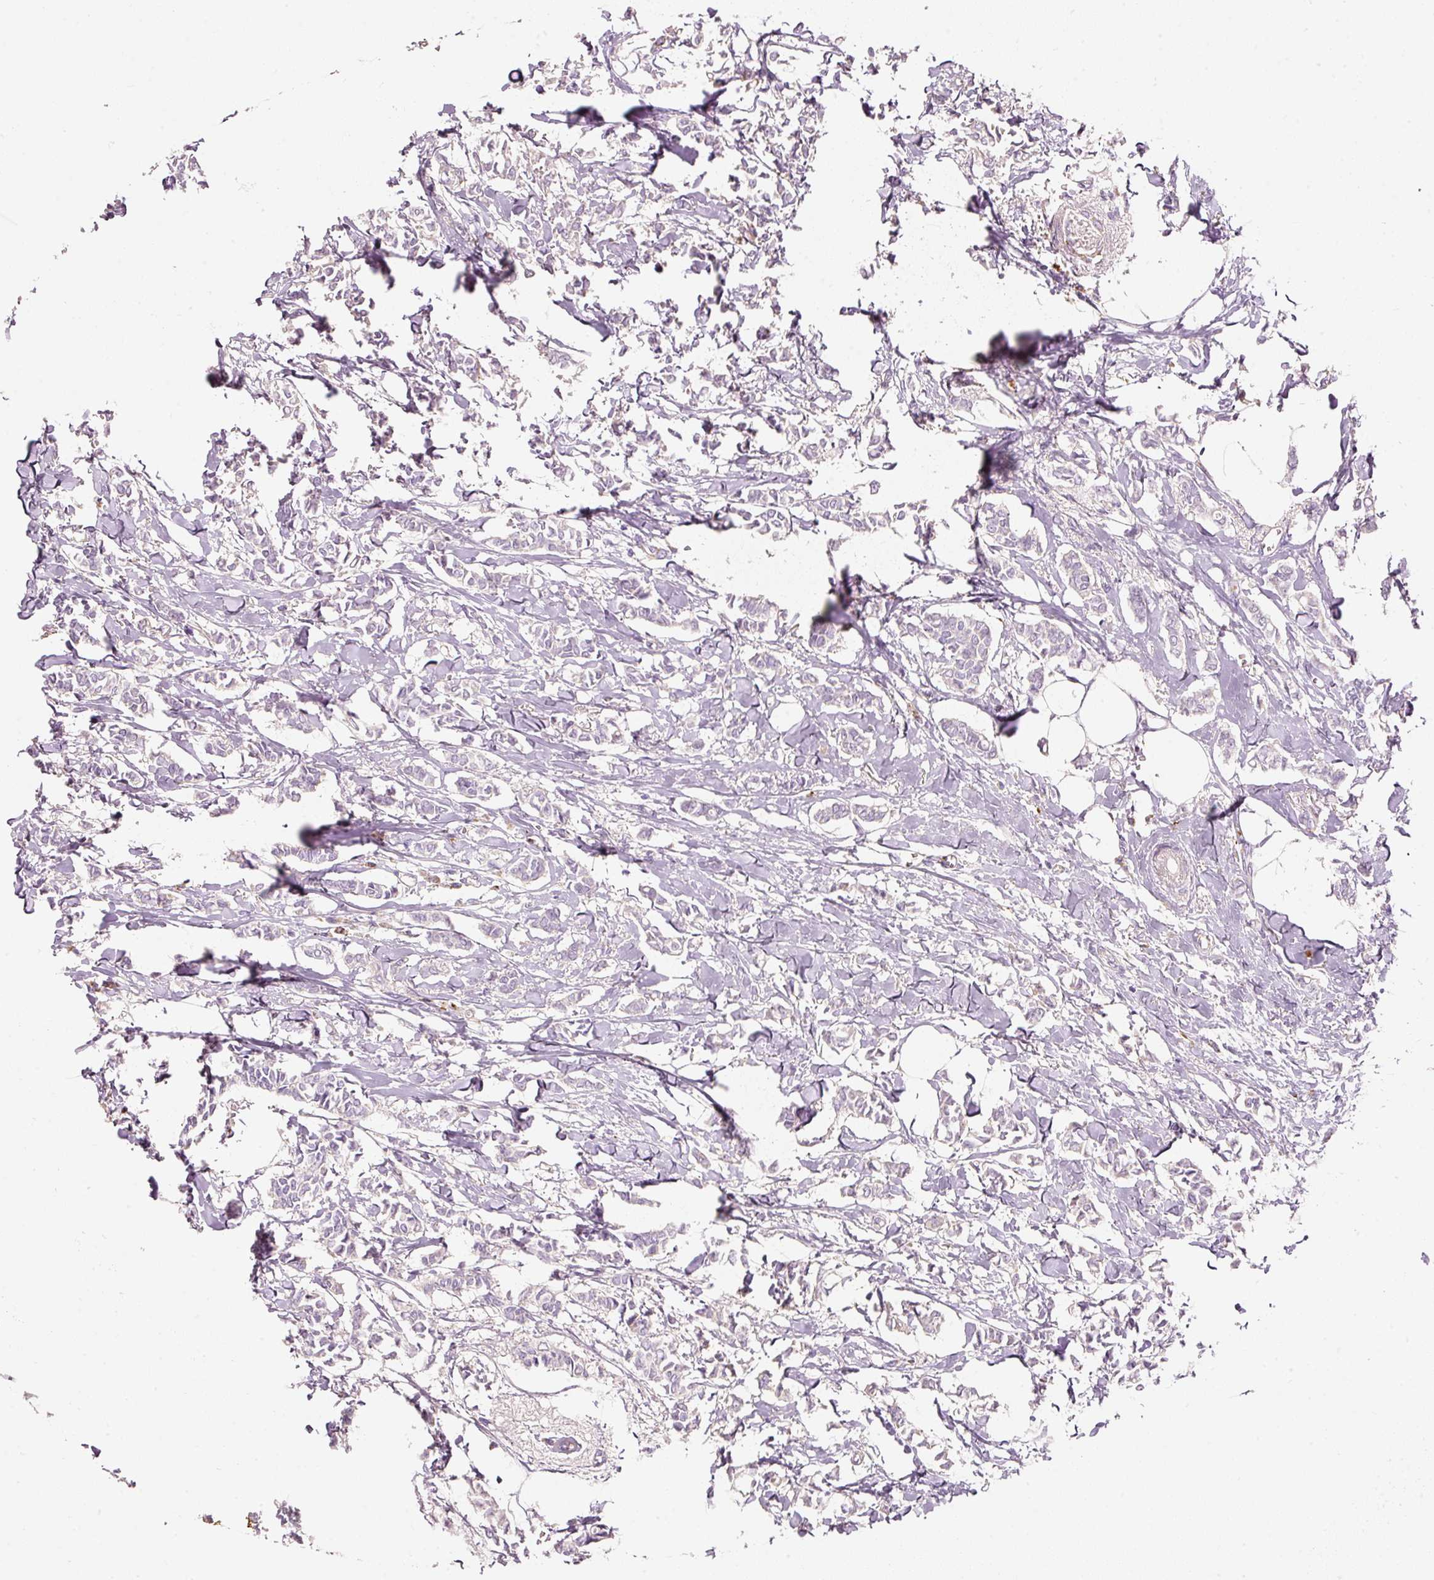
{"staining": {"intensity": "negative", "quantity": "none", "location": "none"}, "tissue": "breast cancer", "cell_type": "Tumor cells", "image_type": "cancer", "snomed": [{"axis": "morphology", "description": "Duct carcinoma"}, {"axis": "topography", "description": "Breast"}], "caption": "A high-resolution image shows immunohistochemistry (IHC) staining of breast cancer (intraductal carcinoma), which exhibits no significant positivity in tumor cells.", "gene": "MTHFD2", "patient": {"sex": "female", "age": 41}}